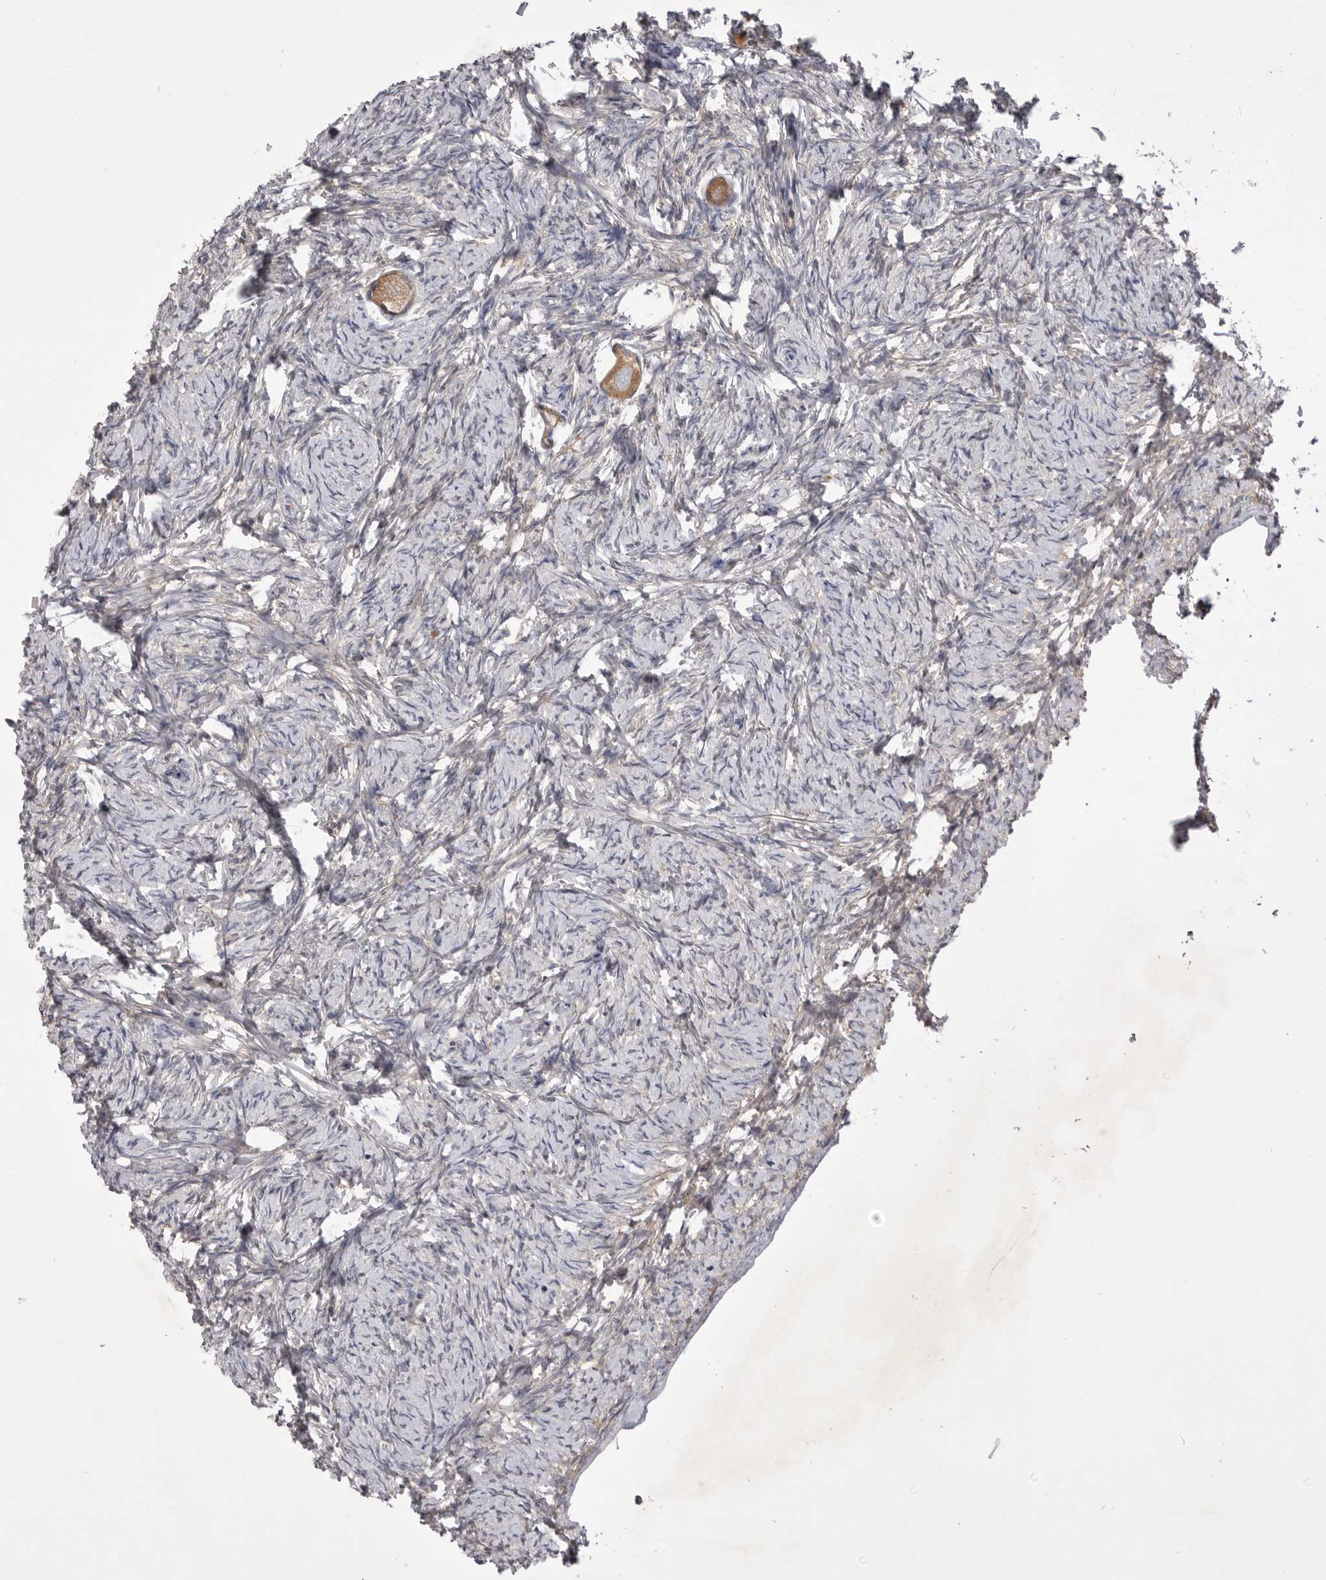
{"staining": {"intensity": "moderate", "quantity": ">75%", "location": "cytoplasmic/membranous"}, "tissue": "ovary", "cell_type": "Follicle cells", "image_type": "normal", "snomed": [{"axis": "morphology", "description": "Normal tissue, NOS"}, {"axis": "topography", "description": "Ovary"}], "caption": "There is medium levels of moderate cytoplasmic/membranous staining in follicle cells of benign ovary, as demonstrated by immunohistochemical staining (brown color).", "gene": "VAC14", "patient": {"sex": "female", "age": 34}}